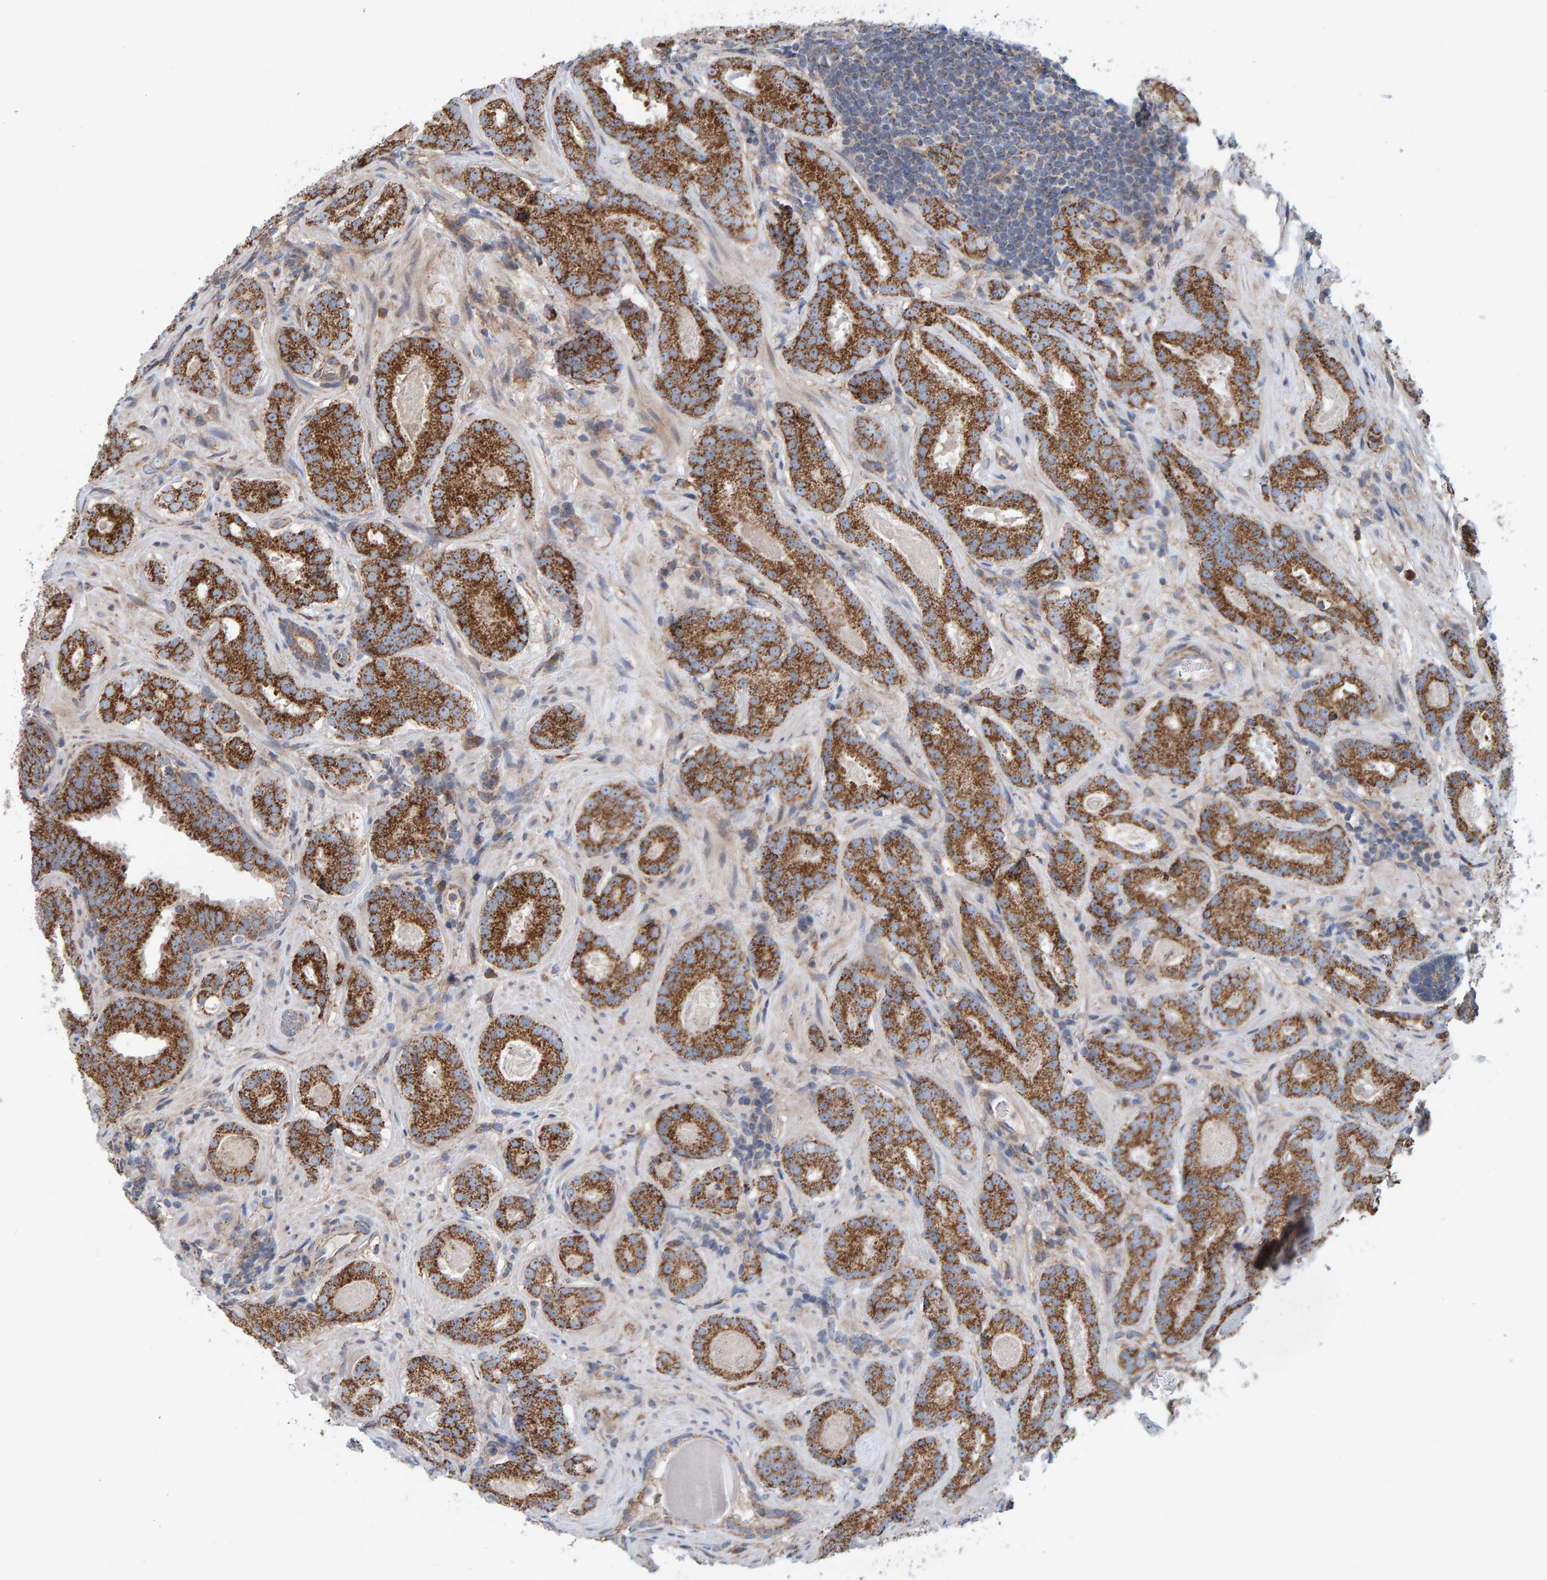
{"staining": {"intensity": "strong", "quantity": ">75%", "location": "cytoplasmic/membranous"}, "tissue": "prostate cancer", "cell_type": "Tumor cells", "image_type": "cancer", "snomed": [{"axis": "morphology", "description": "Adenocarcinoma, Low grade"}, {"axis": "topography", "description": "Prostate"}], "caption": "Human prostate low-grade adenocarcinoma stained with a brown dye reveals strong cytoplasmic/membranous positive positivity in about >75% of tumor cells.", "gene": "MRPL45", "patient": {"sex": "male", "age": 69}}